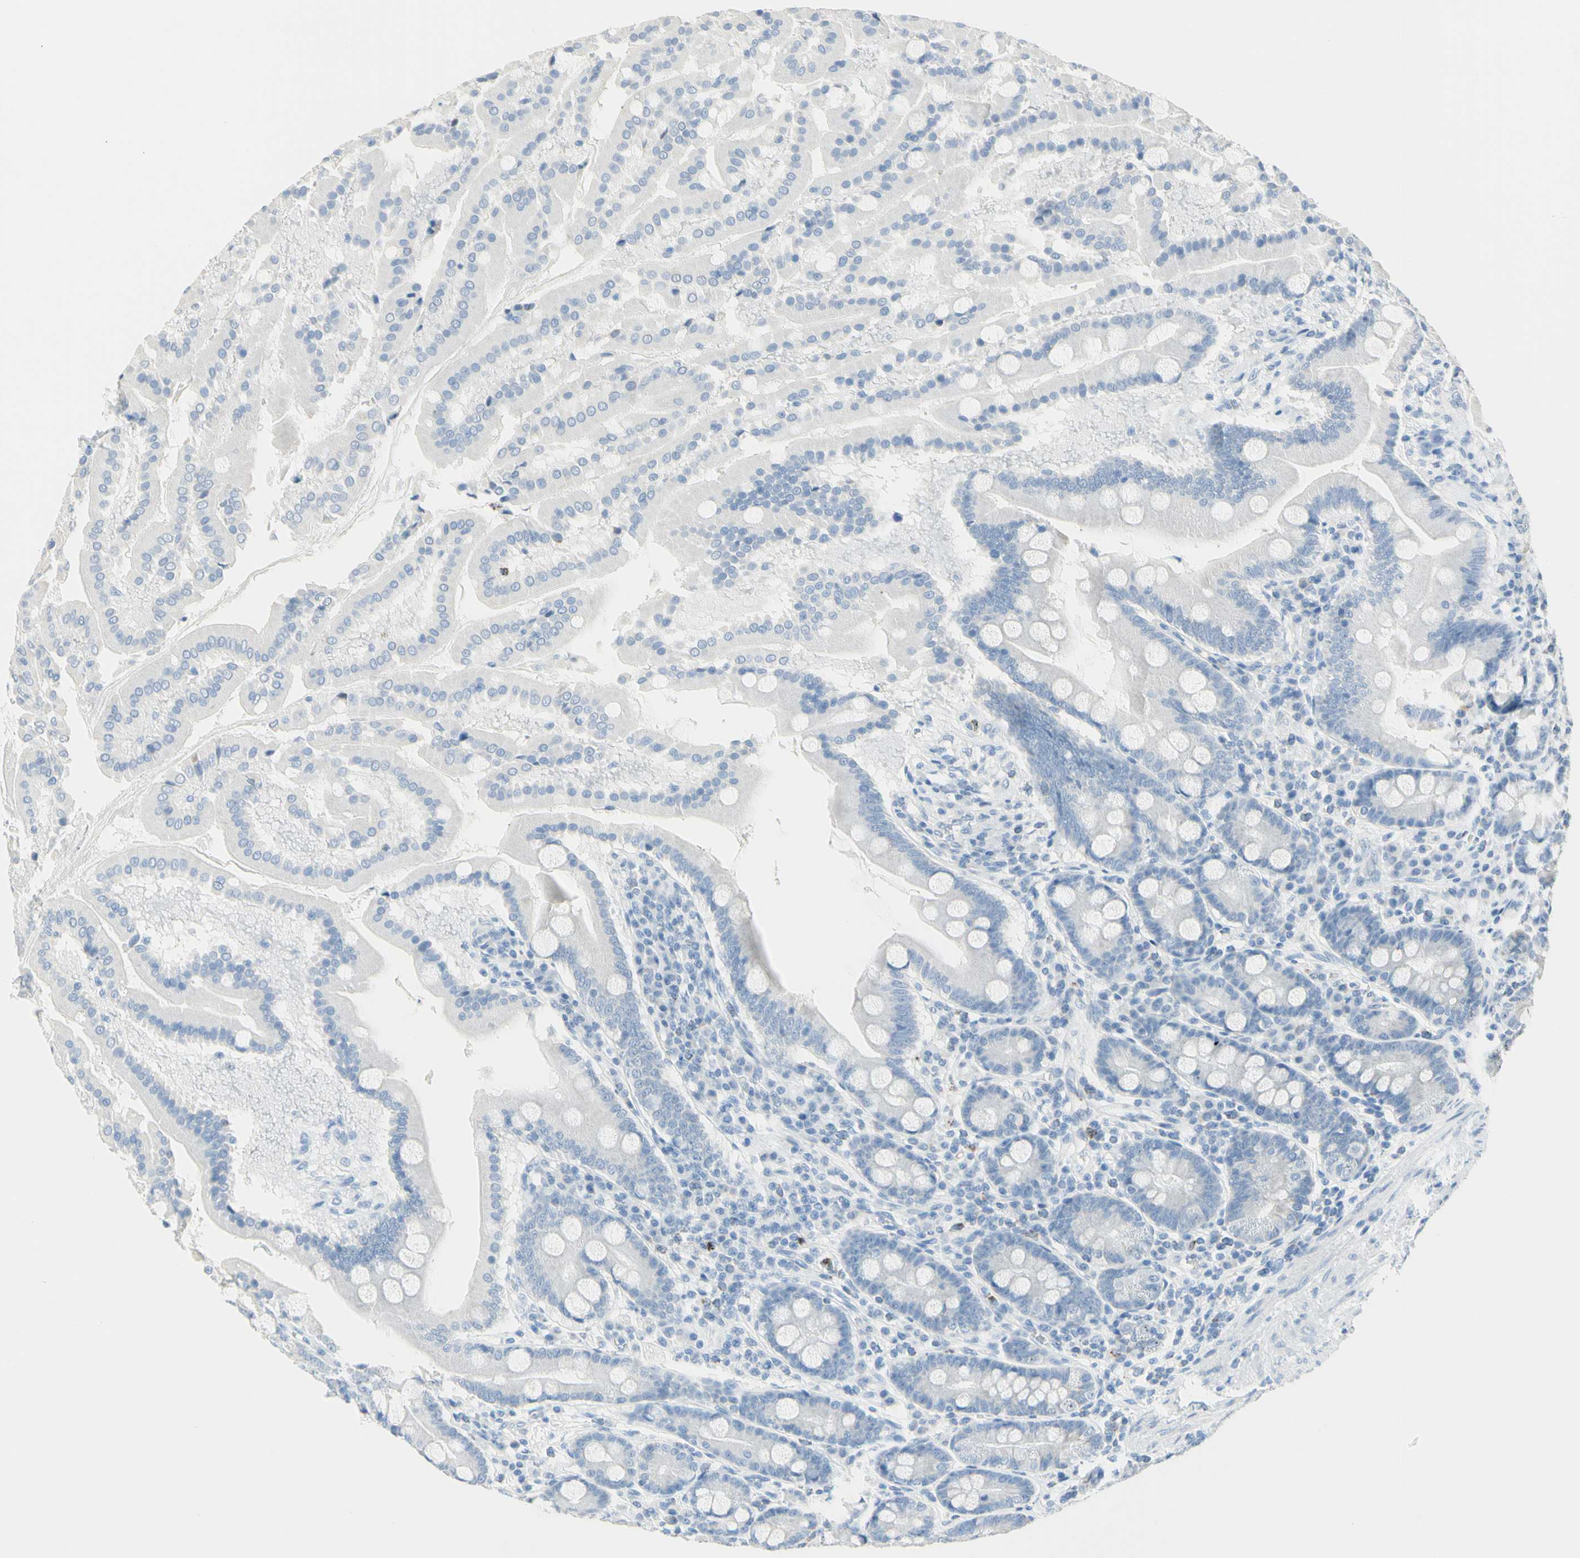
{"staining": {"intensity": "weak", "quantity": "<25%", "location": "cytoplasmic/membranous"}, "tissue": "duodenum", "cell_type": "Glandular cells", "image_type": "normal", "snomed": [{"axis": "morphology", "description": "Normal tissue, NOS"}, {"axis": "topography", "description": "Duodenum"}], "caption": "The IHC micrograph has no significant expression in glandular cells of duodenum. (Immunohistochemistry, brightfield microscopy, high magnification).", "gene": "CYSLTR1", "patient": {"sex": "male", "age": 50}}